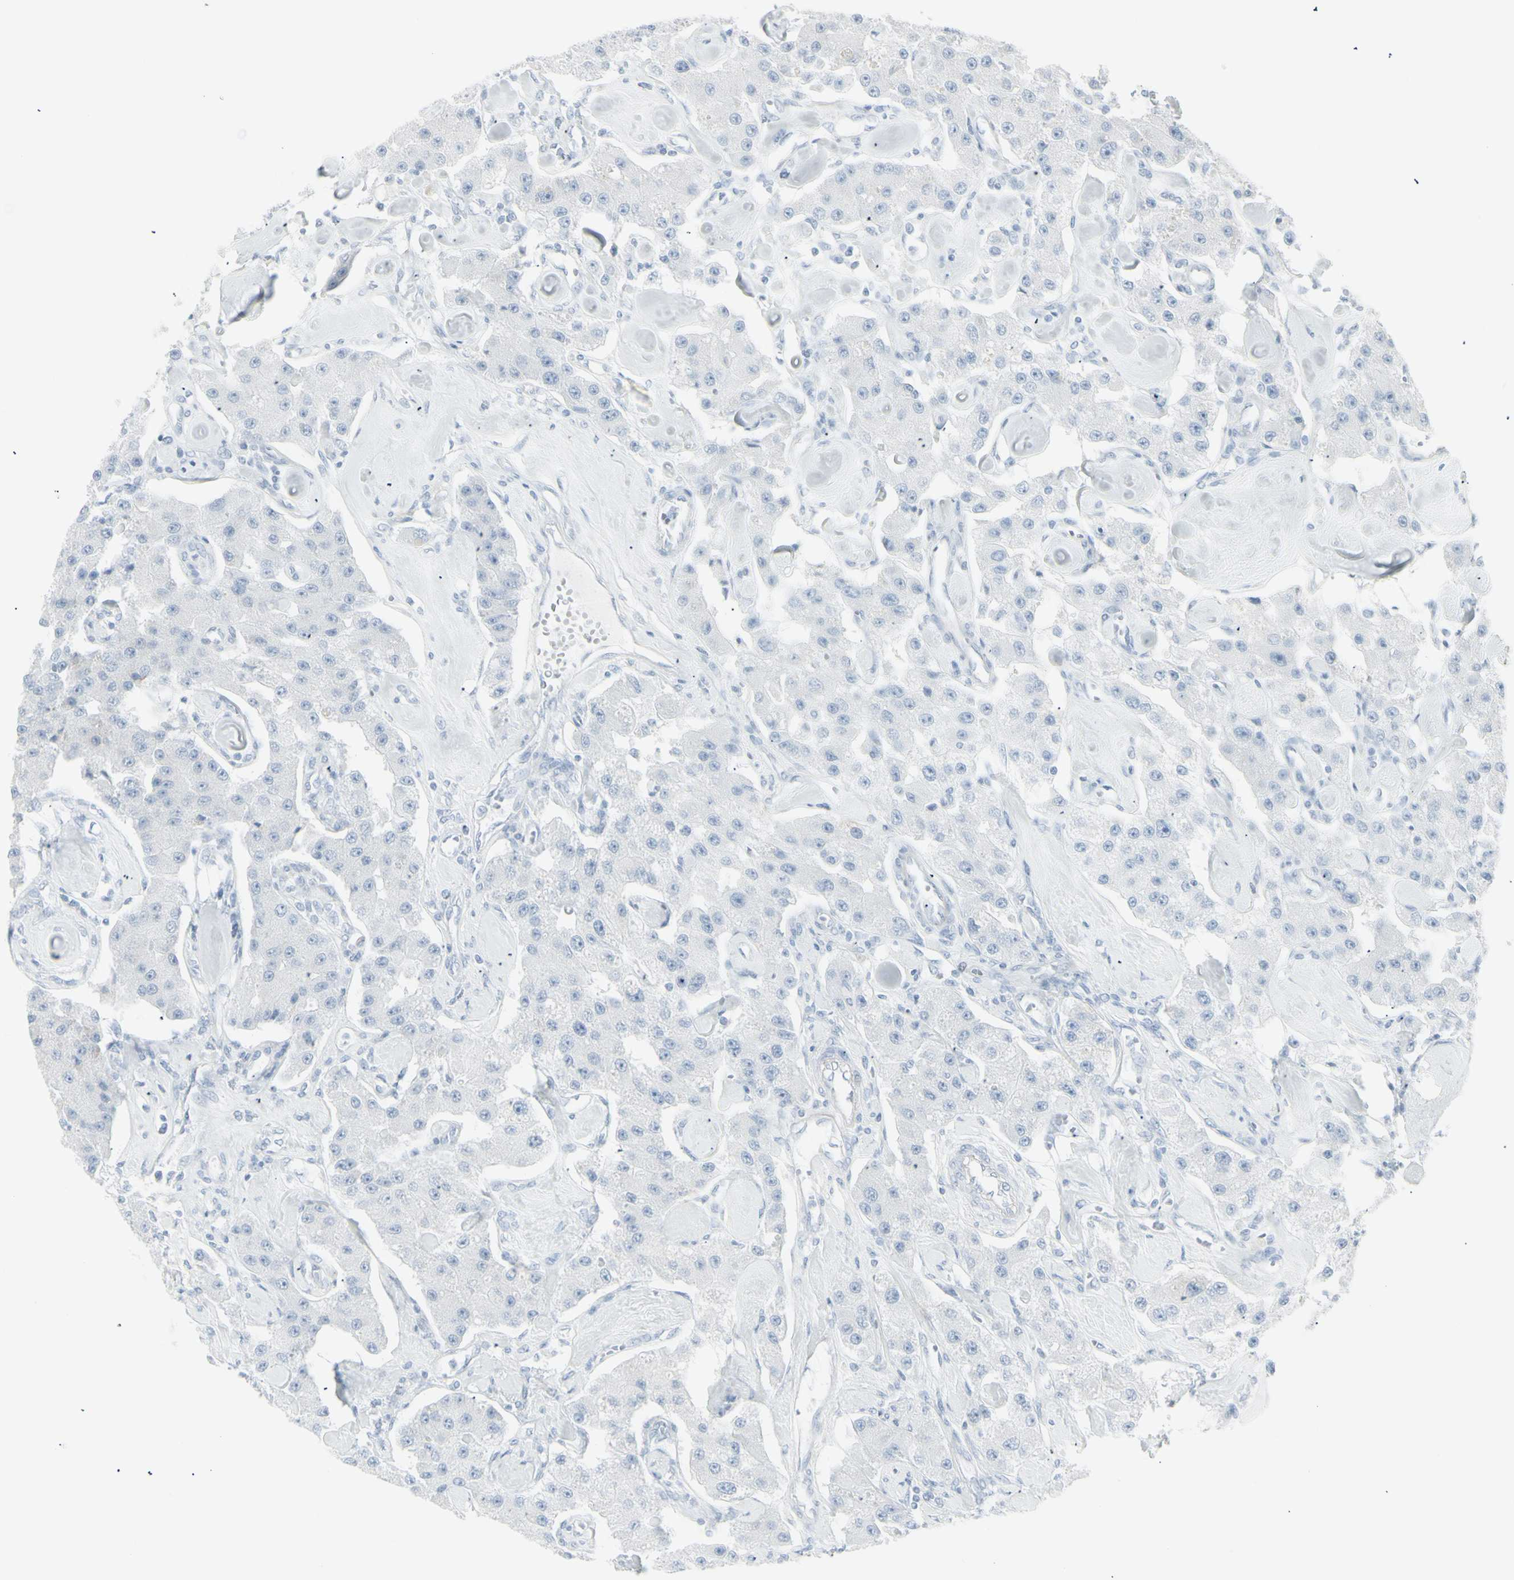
{"staining": {"intensity": "negative", "quantity": "none", "location": "none"}, "tissue": "carcinoid", "cell_type": "Tumor cells", "image_type": "cancer", "snomed": [{"axis": "morphology", "description": "Carcinoid, malignant, NOS"}, {"axis": "topography", "description": "Pancreas"}], "caption": "The photomicrograph demonstrates no staining of tumor cells in malignant carcinoid.", "gene": "YBX2", "patient": {"sex": "male", "age": 41}}